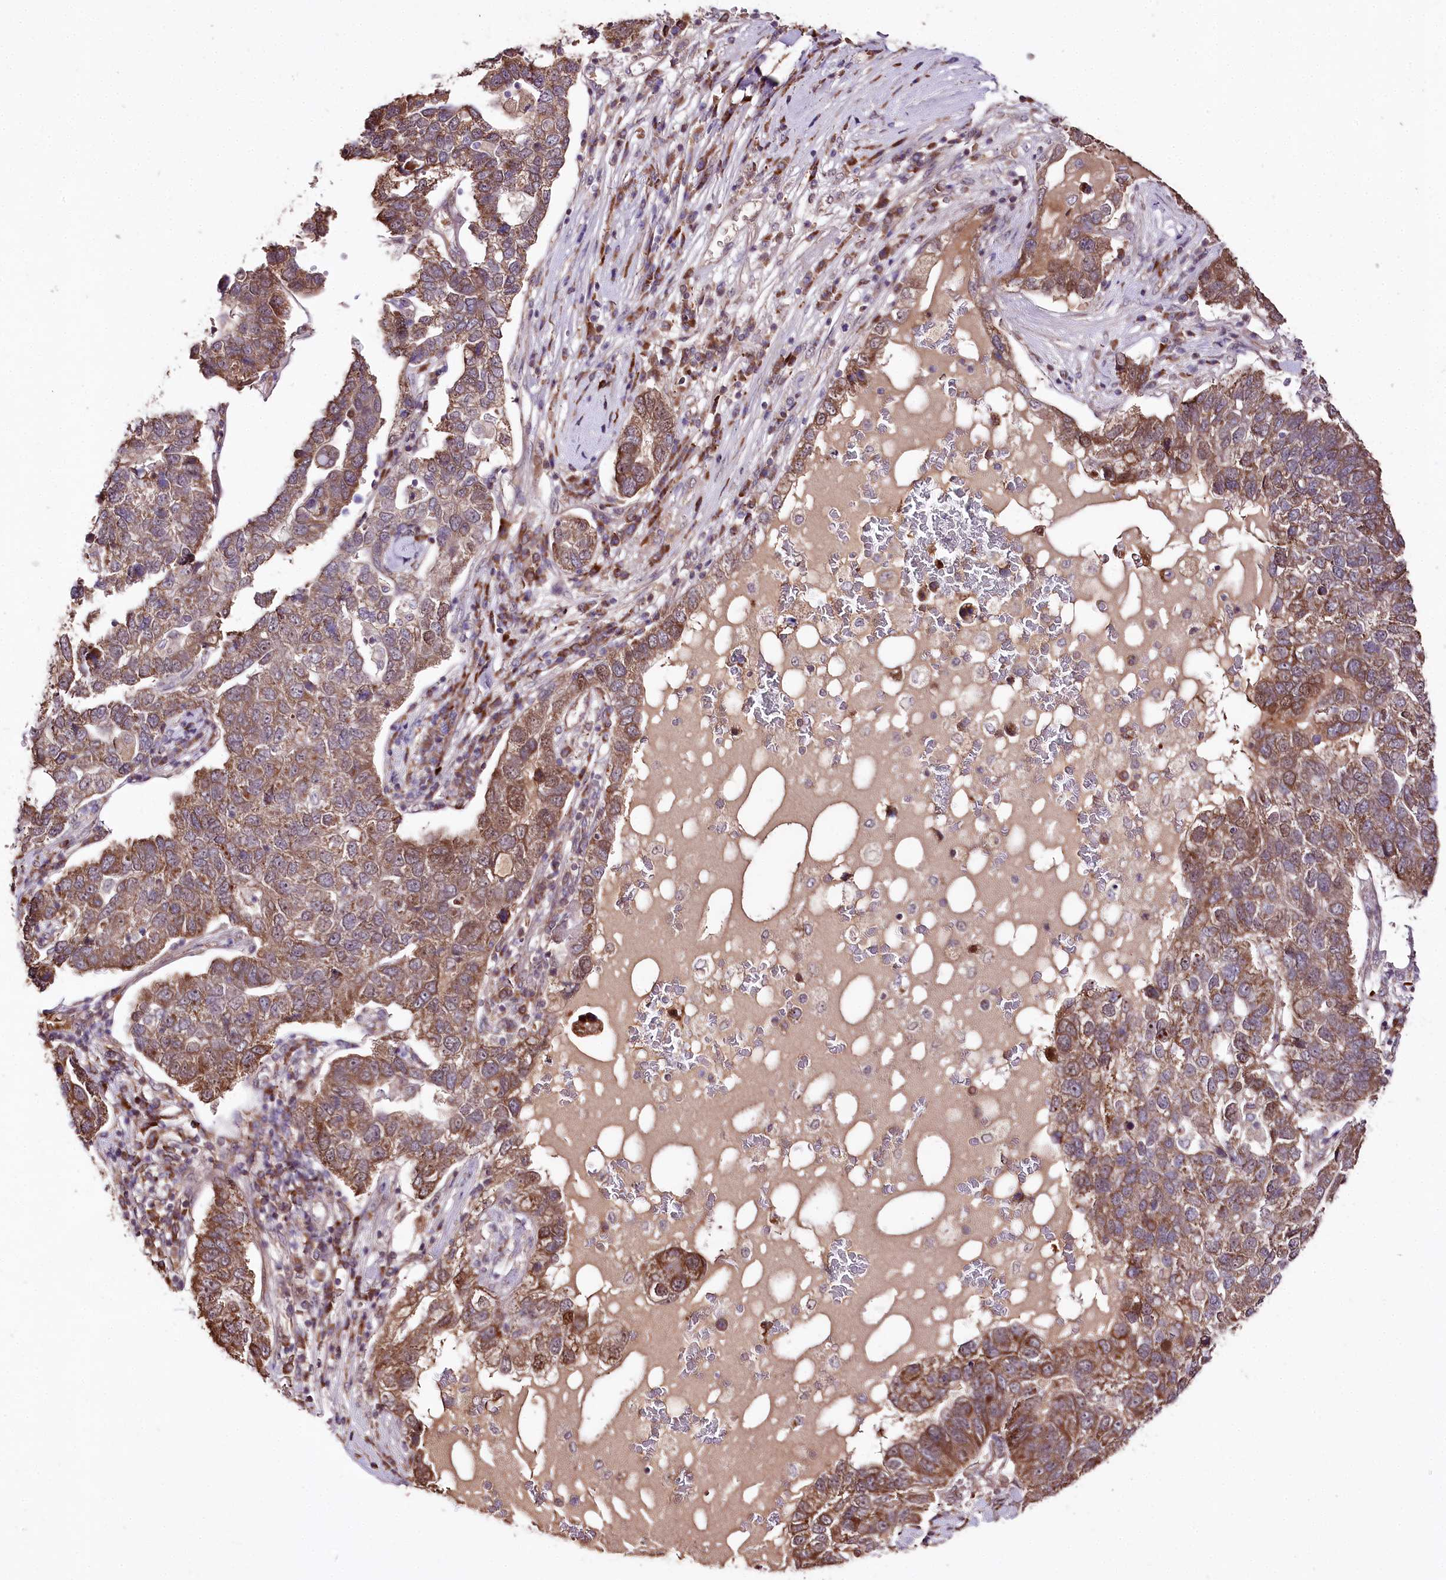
{"staining": {"intensity": "moderate", "quantity": ">75%", "location": "cytoplasmic/membranous"}, "tissue": "pancreatic cancer", "cell_type": "Tumor cells", "image_type": "cancer", "snomed": [{"axis": "morphology", "description": "Adenocarcinoma, NOS"}, {"axis": "topography", "description": "Pancreas"}], "caption": "Tumor cells show medium levels of moderate cytoplasmic/membranous staining in about >75% of cells in human pancreatic adenocarcinoma.", "gene": "DMP1", "patient": {"sex": "female", "age": 61}}